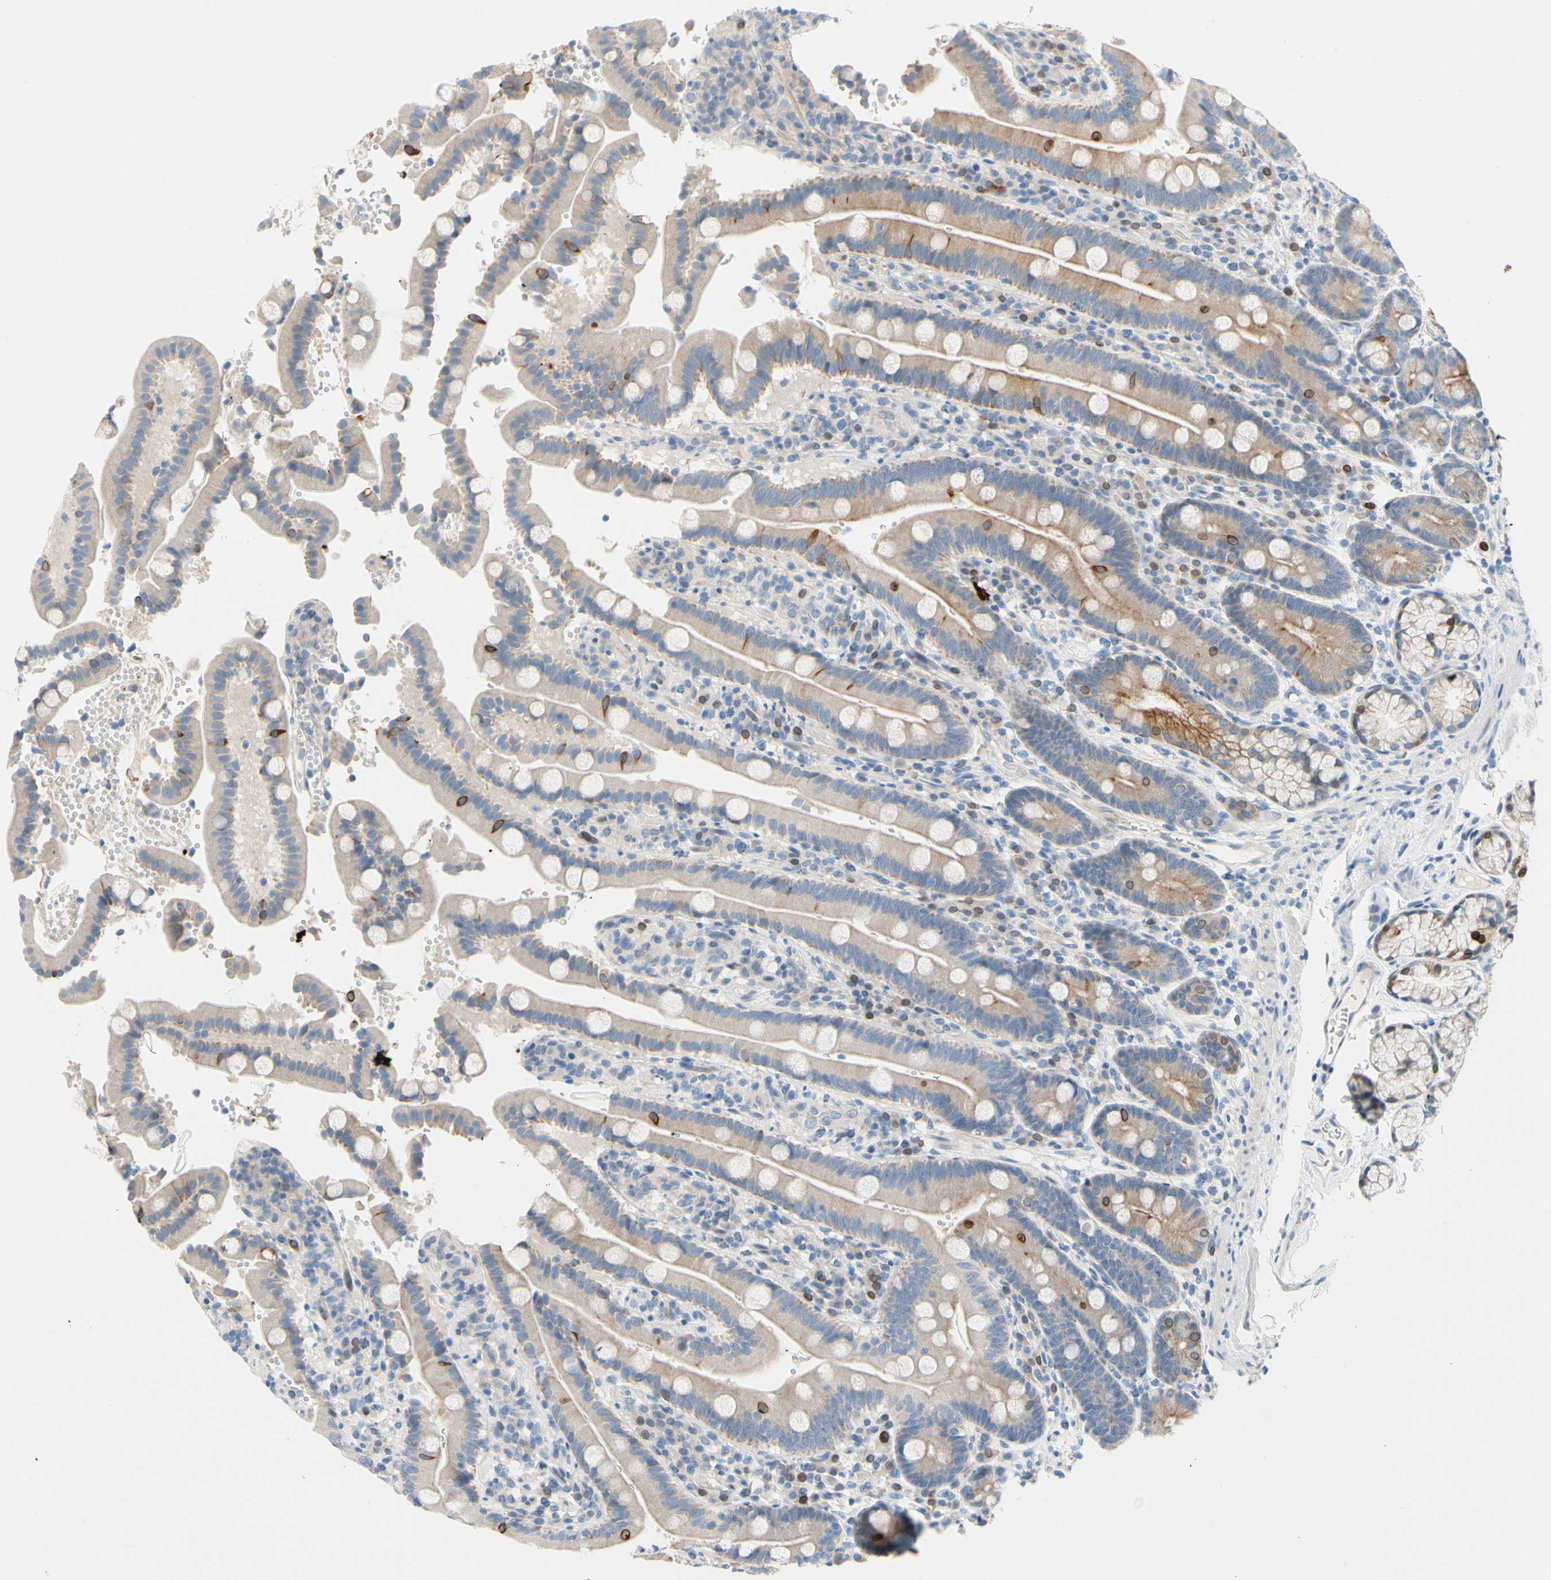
{"staining": {"intensity": "moderate", "quantity": "<25%", "location": "cytoplasmic/membranous"}, "tissue": "duodenum", "cell_type": "Glandular cells", "image_type": "normal", "snomed": [{"axis": "morphology", "description": "Normal tissue, NOS"}, {"axis": "topography", "description": "Small intestine, NOS"}], "caption": "Moderate cytoplasmic/membranous positivity is seen in approximately <25% of glandular cells in benign duodenum. Nuclei are stained in blue.", "gene": "ZNF132", "patient": {"sex": "female", "age": 71}}